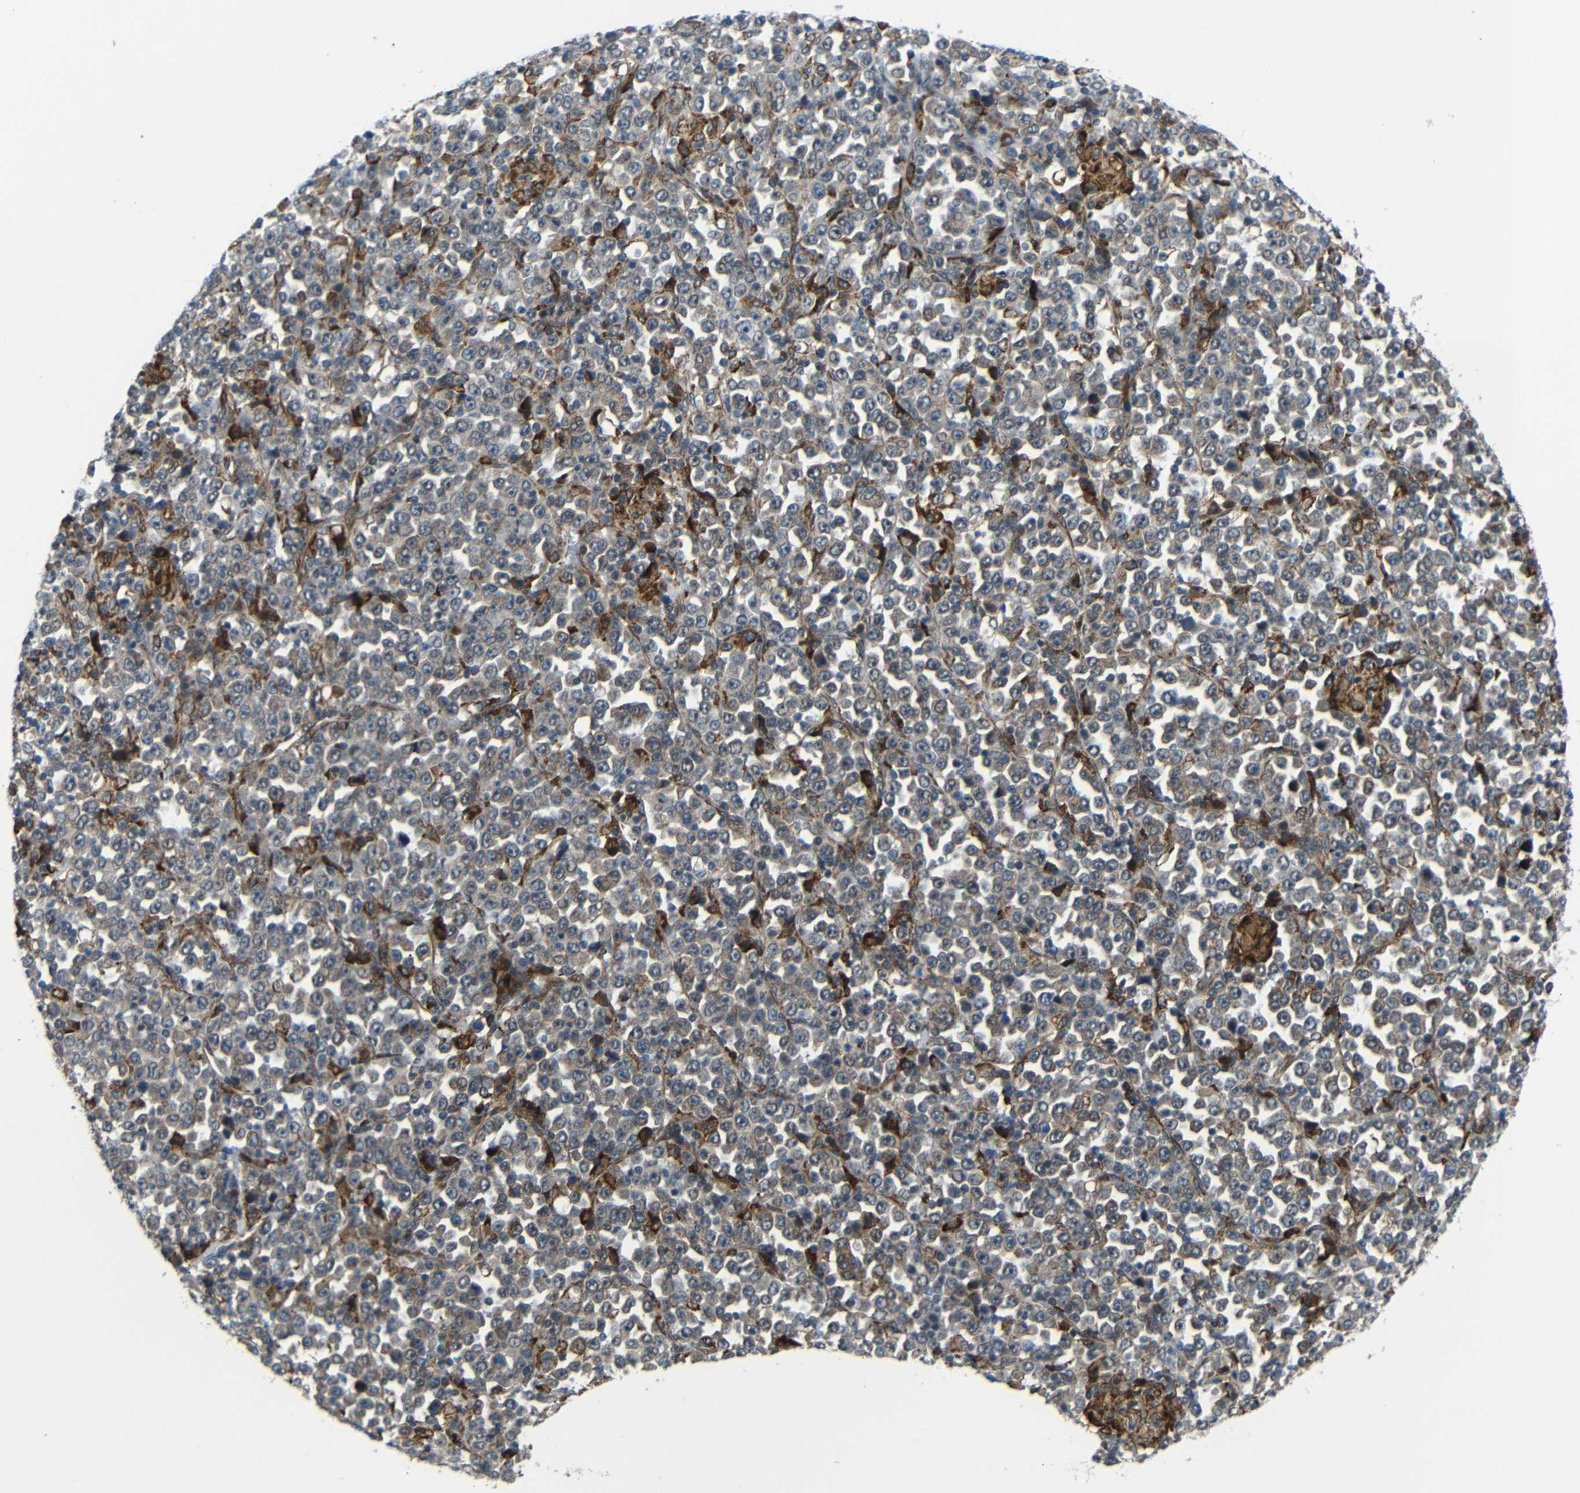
{"staining": {"intensity": "weak", "quantity": ">75%", "location": "cytoplasmic/membranous"}, "tissue": "stomach cancer", "cell_type": "Tumor cells", "image_type": "cancer", "snomed": [{"axis": "morphology", "description": "Normal tissue, NOS"}, {"axis": "morphology", "description": "Adenocarcinoma, NOS"}, {"axis": "topography", "description": "Stomach, upper"}, {"axis": "topography", "description": "Stomach"}], "caption": "Weak cytoplasmic/membranous expression for a protein is present in about >75% of tumor cells of stomach cancer (adenocarcinoma) using immunohistochemistry.", "gene": "SYDE1", "patient": {"sex": "male", "age": 59}}